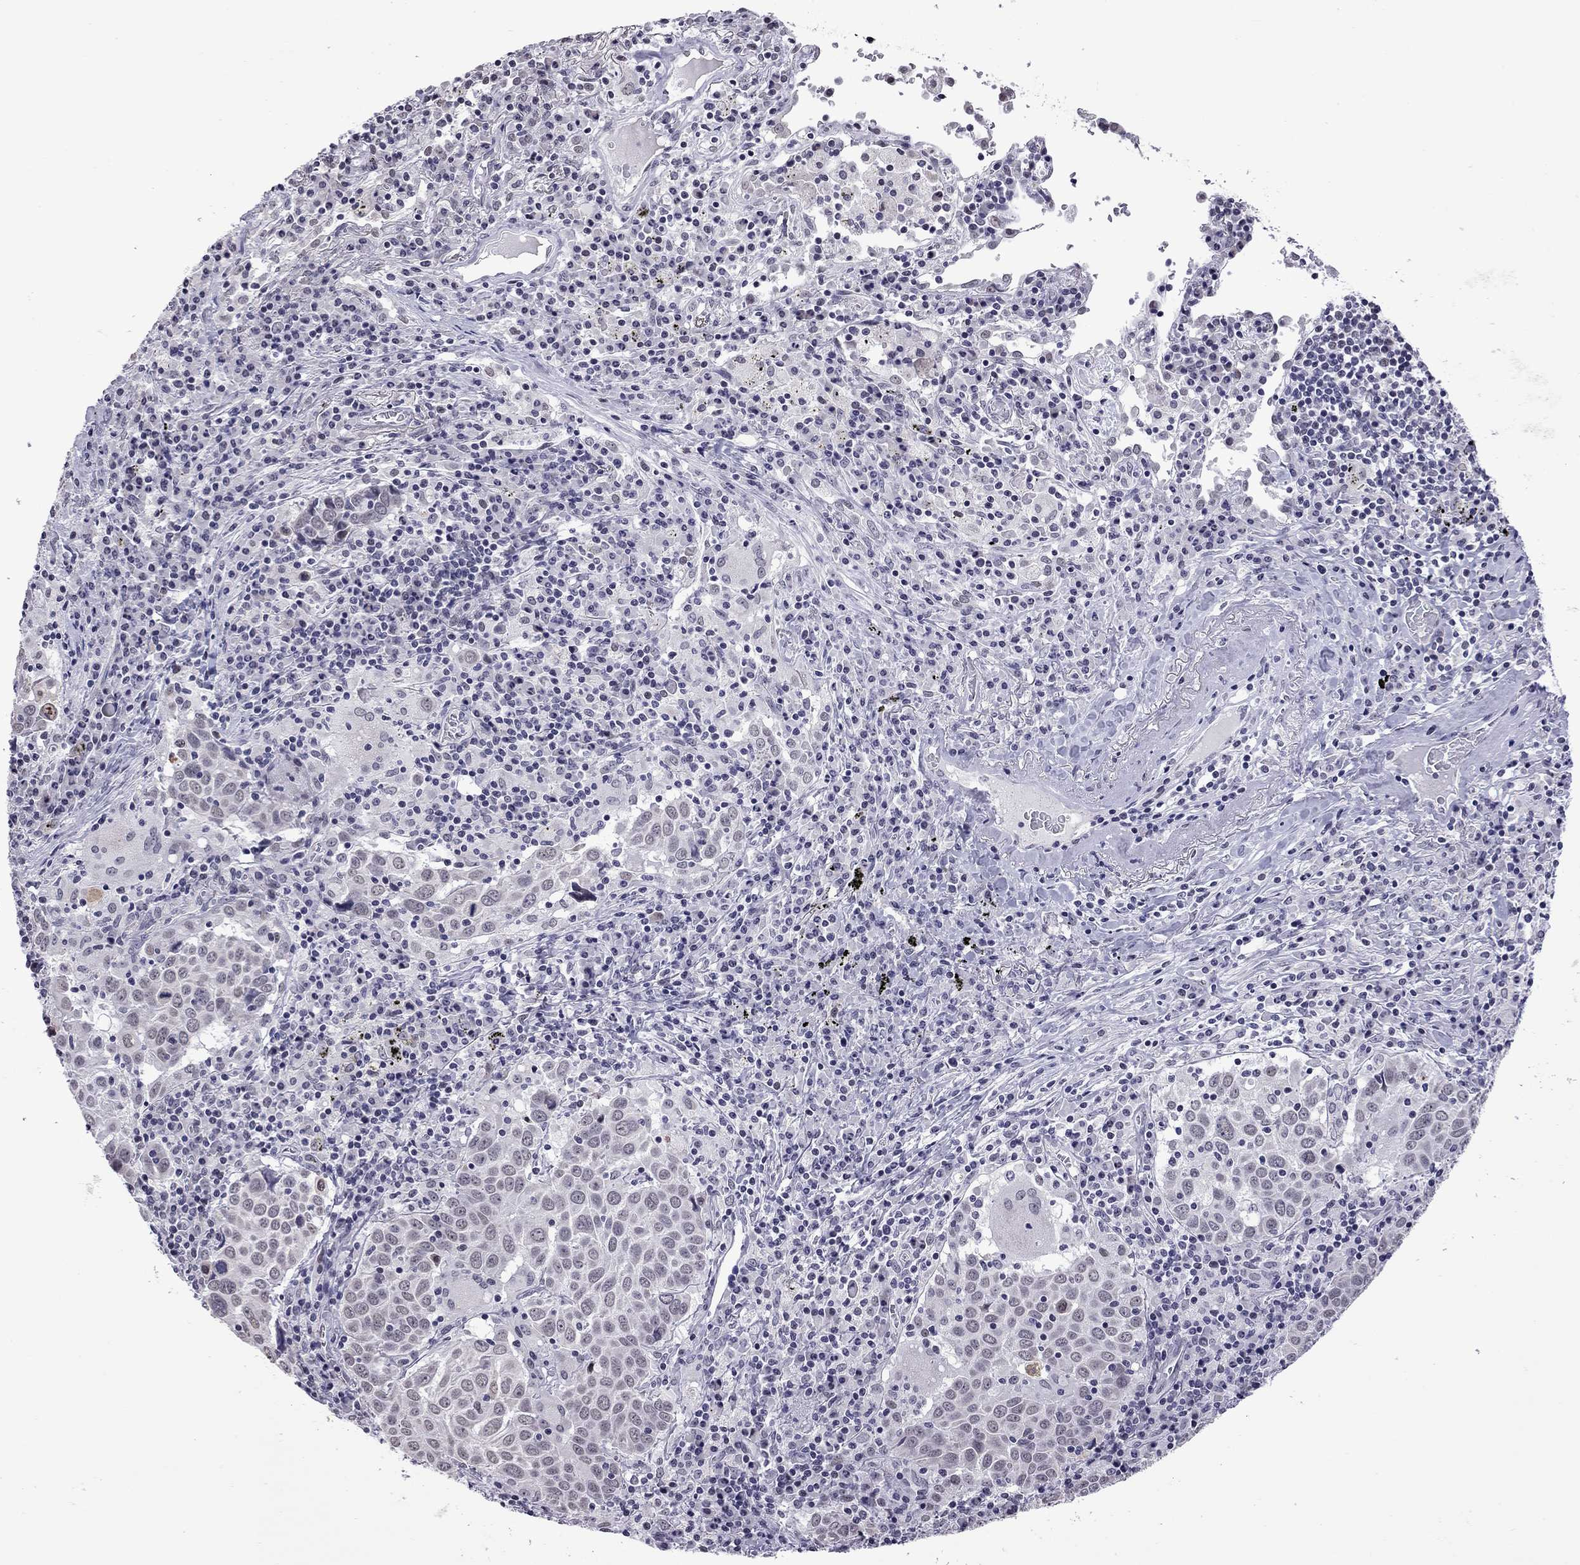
{"staining": {"intensity": "negative", "quantity": "none", "location": "none"}, "tissue": "lung cancer", "cell_type": "Tumor cells", "image_type": "cancer", "snomed": [{"axis": "morphology", "description": "Squamous cell carcinoma, NOS"}, {"axis": "topography", "description": "Lung"}], "caption": "Human lung cancer stained for a protein using immunohistochemistry shows no staining in tumor cells.", "gene": "PPP1R3A", "patient": {"sex": "male", "age": 57}}